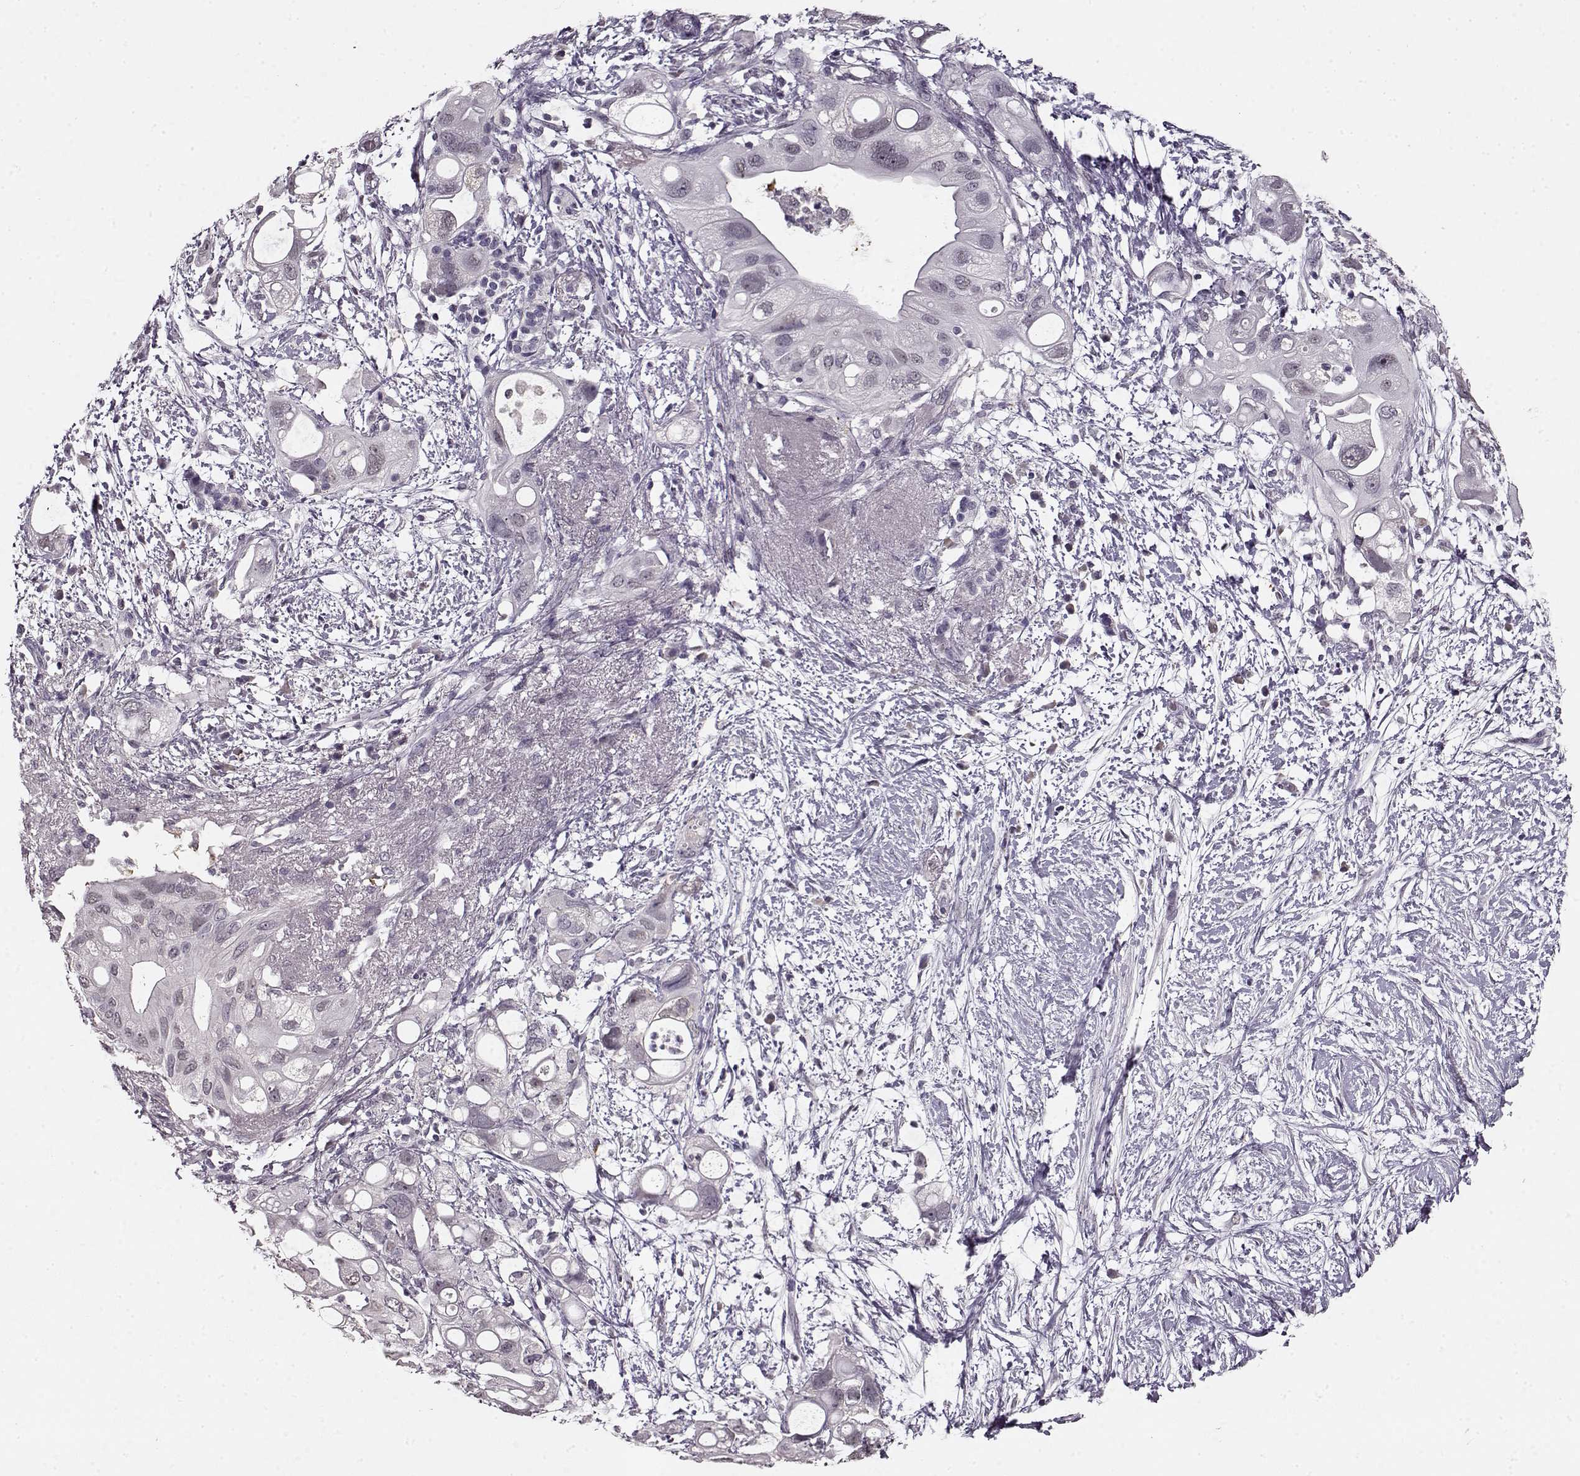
{"staining": {"intensity": "weak", "quantity": "<25%", "location": "nuclear"}, "tissue": "pancreatic cancer", "cell_type": "Tumor cells", "image_type": "cancer", "snomed": [{"axis": "morphology", "description": "Adenocarcinoma, NOS"}, {"axis": "topography", "description": "Pancreas"}], "caption": "High magnification brightfield microscopy of pancreatic cancer (adenocarcinoma) stained with DAB (3,3'-diaminobenzidine) (brown) and counterstained with hematoxylin (blue): tumor cells show no significant staining.", "gene": "RP1L1", "patient": {"sex": "female", "age": 72}}